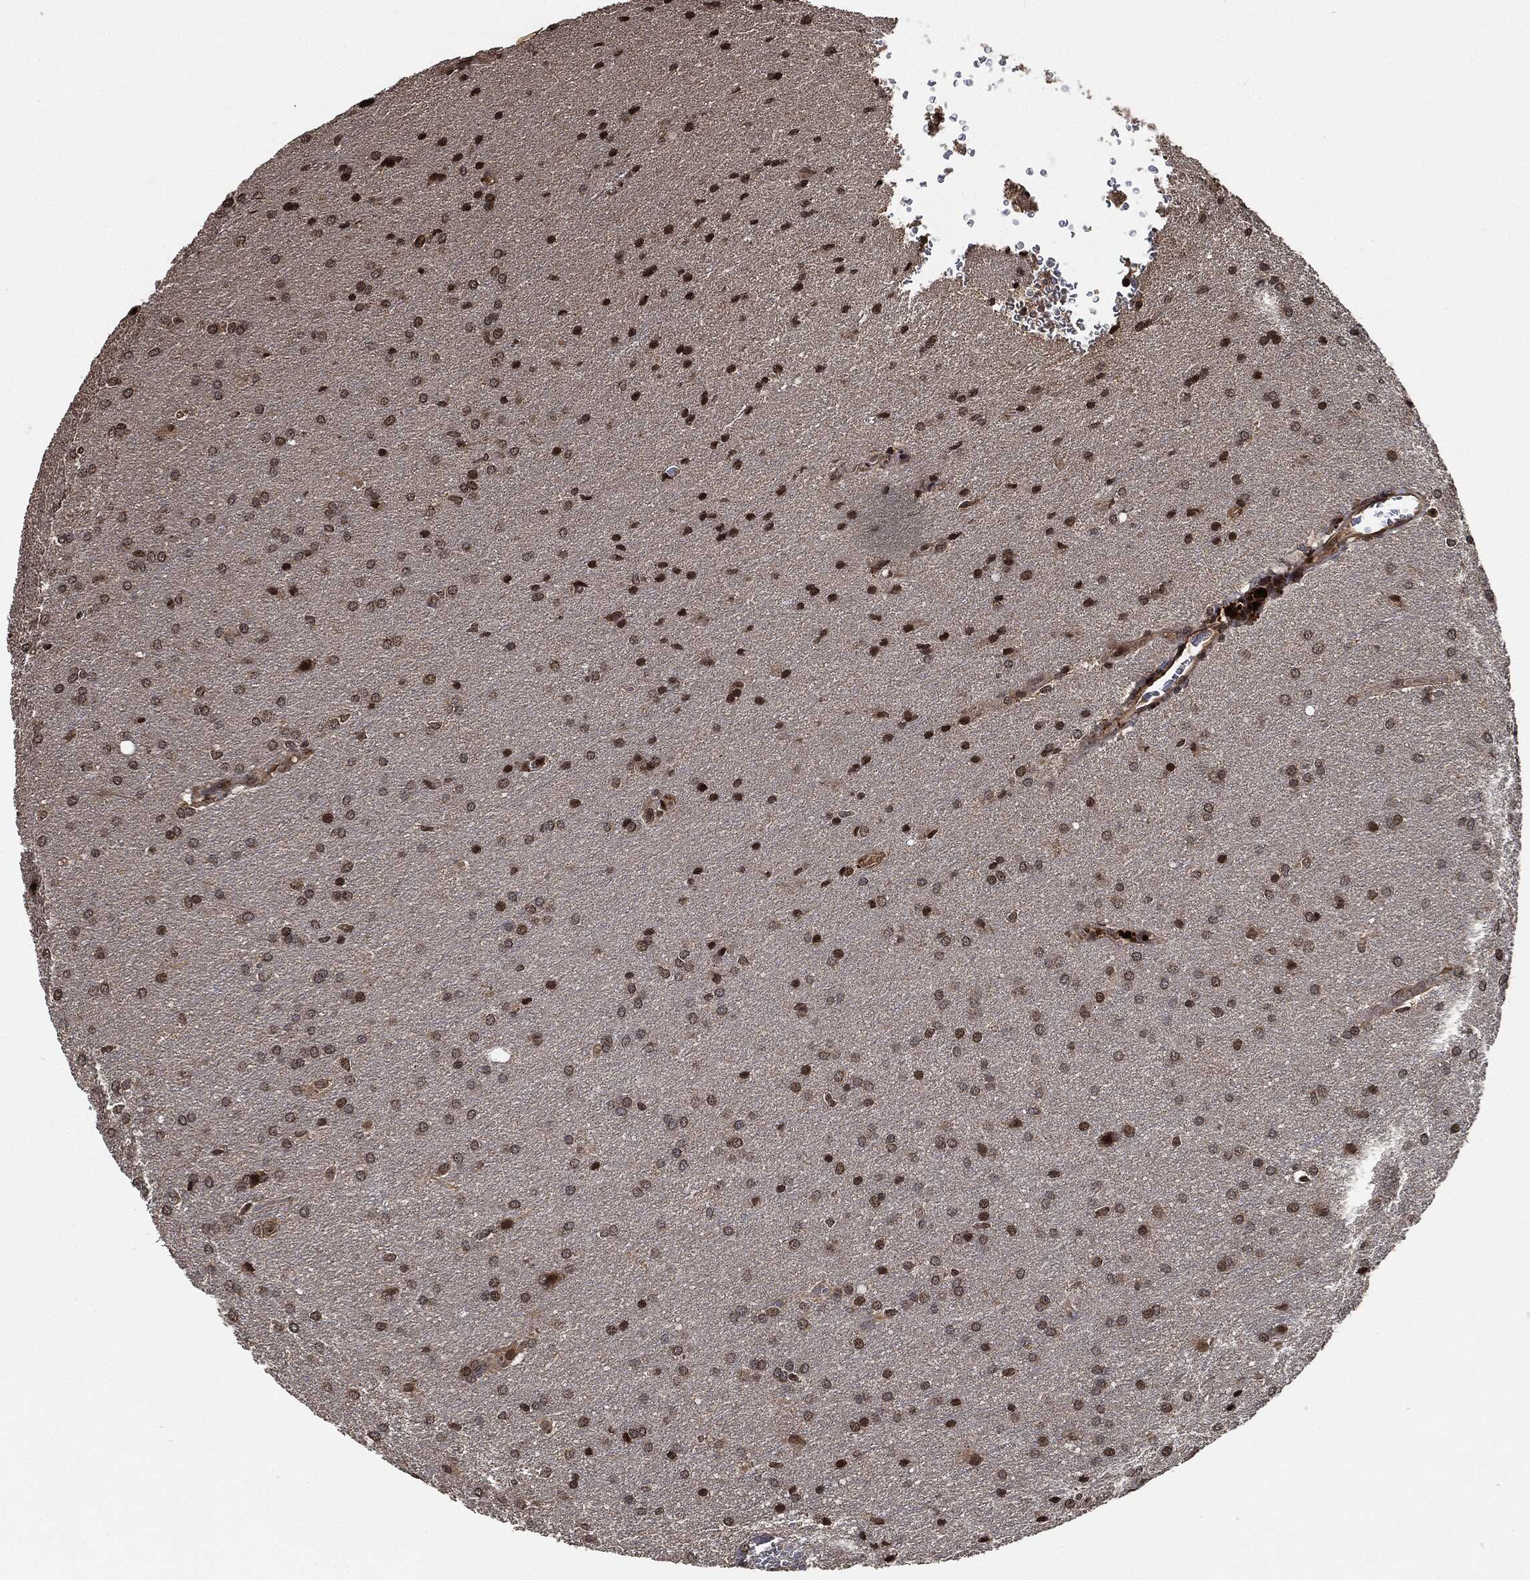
{"staining": {"intensity": "moderate", "quantity": "25%-75%", "location": "nuclear"}, "tissue": "glioma", "cell_type": "Tumor cells", "image_type": "cancer", "snomed": [{"axis": "morphology", "description": "Glioma, malignant, Low grade"}, {"axis": "topography", "description": "Brain"}], "caption": "Approximately 25%-75% of tumor cells in glioma exhibit moderate nuclear protein staining as visualized by brown immunohistochemical staining.", "gene": "PDK1", "patient": {"sex": "female", "age": 32}}